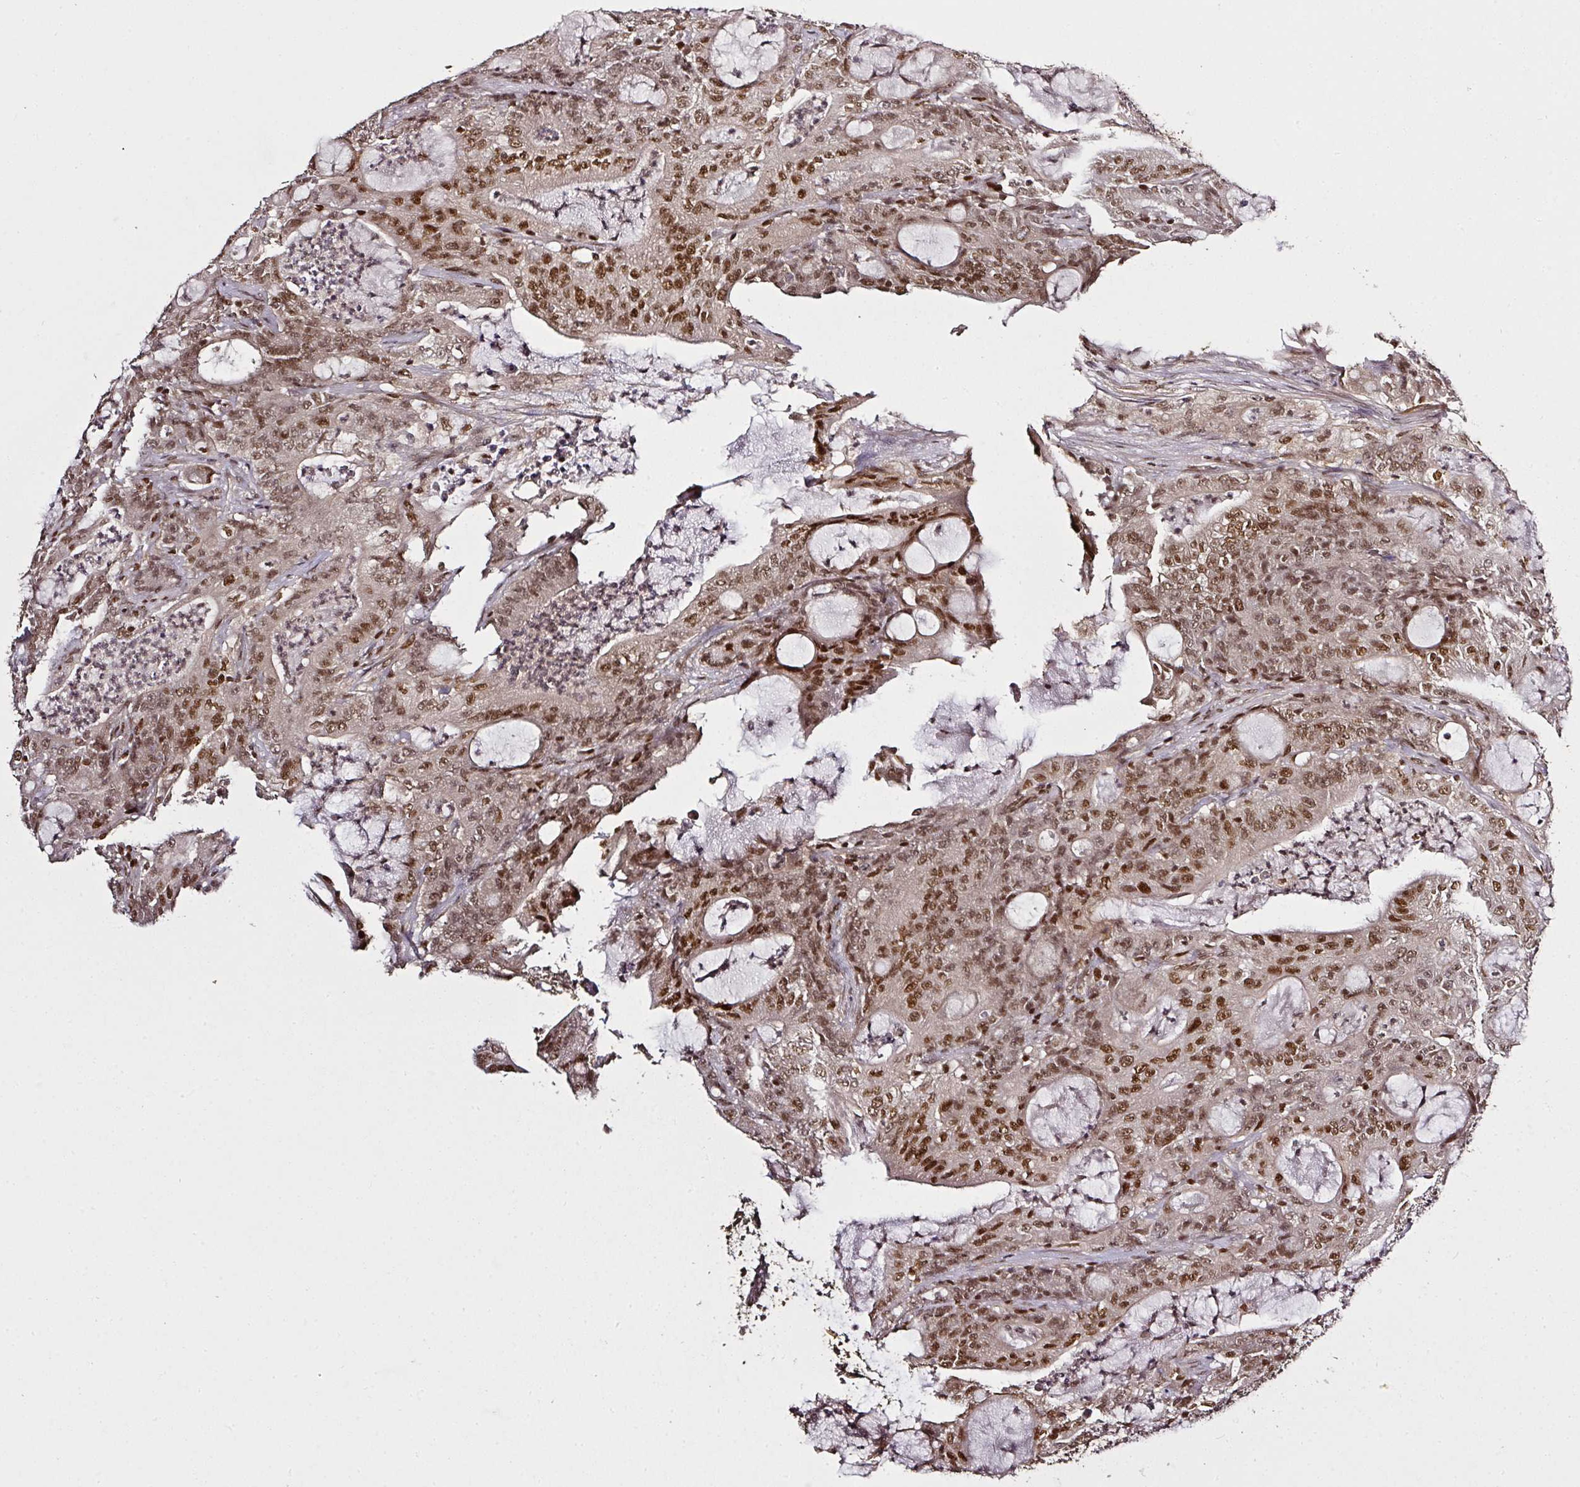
{"staining": {"intensity": "moderate", "quantity": ">75%", "location": "nuclear"}, "tissue": "colorectal cancer", "cell_type": "Tumor cells", "image_type": "cancer", "snomed": [{"axis": "morphology", "description": "Adenocarcinoma, NOS"}, {"axis": "topography", "description": "Colon"}], "caption": "A brown stain labels moderate nuclear positivity of a protein in human adenocarcinoma (colorectal) tumor cells. (Stains: DAB (3,3'-diaminobenzidine) in brown, nuclei in blue, Microscopy: brightfield microscopy at high magnification).", "gene": "GPRIN2", "patient": {"sex": "male", "age": 83}}